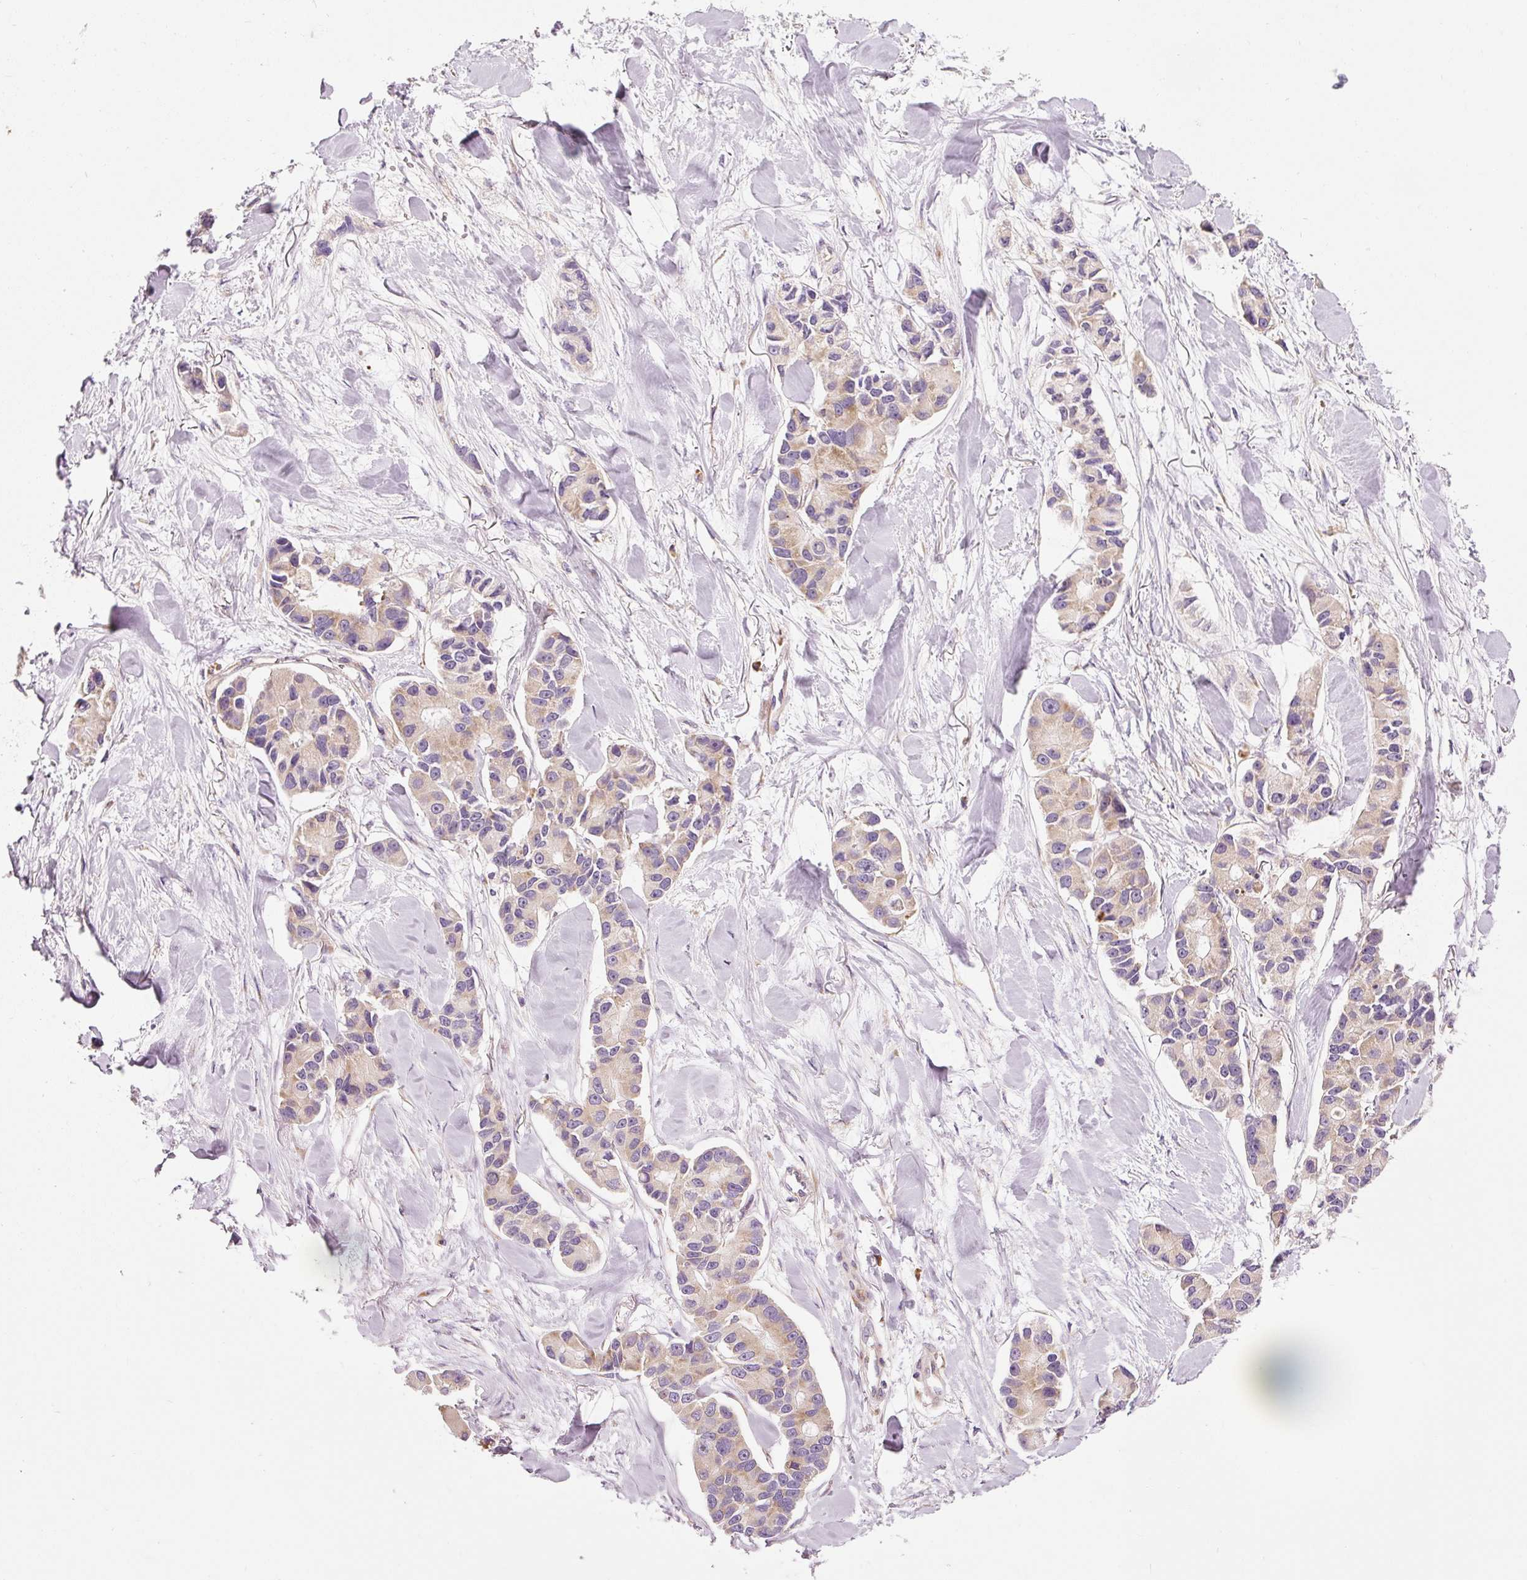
{"staining": {"intensity": "moderate", "quantity": ">75%", "location": "cytoplasmic/membranous"}, "tissue": "lung cancer", "cell_type": "Tumor cells", "image_type": "cancer", "snomed": [{"axis": "morphology", "description": "Adenocarcinoma, NOS"}, {"axis": "topography", "description": "Lung"}], "caption": "The micrograph exhibits a brown stain indicating the presence of a protein in the cytoplasmic/membranous of tumor cells in adenocarcinoma (lung). The protein is shown in brown color, while the nuclei are stained blue.", "gene": "RPL10A", "patient": {"sex": "female", "age": 54}}